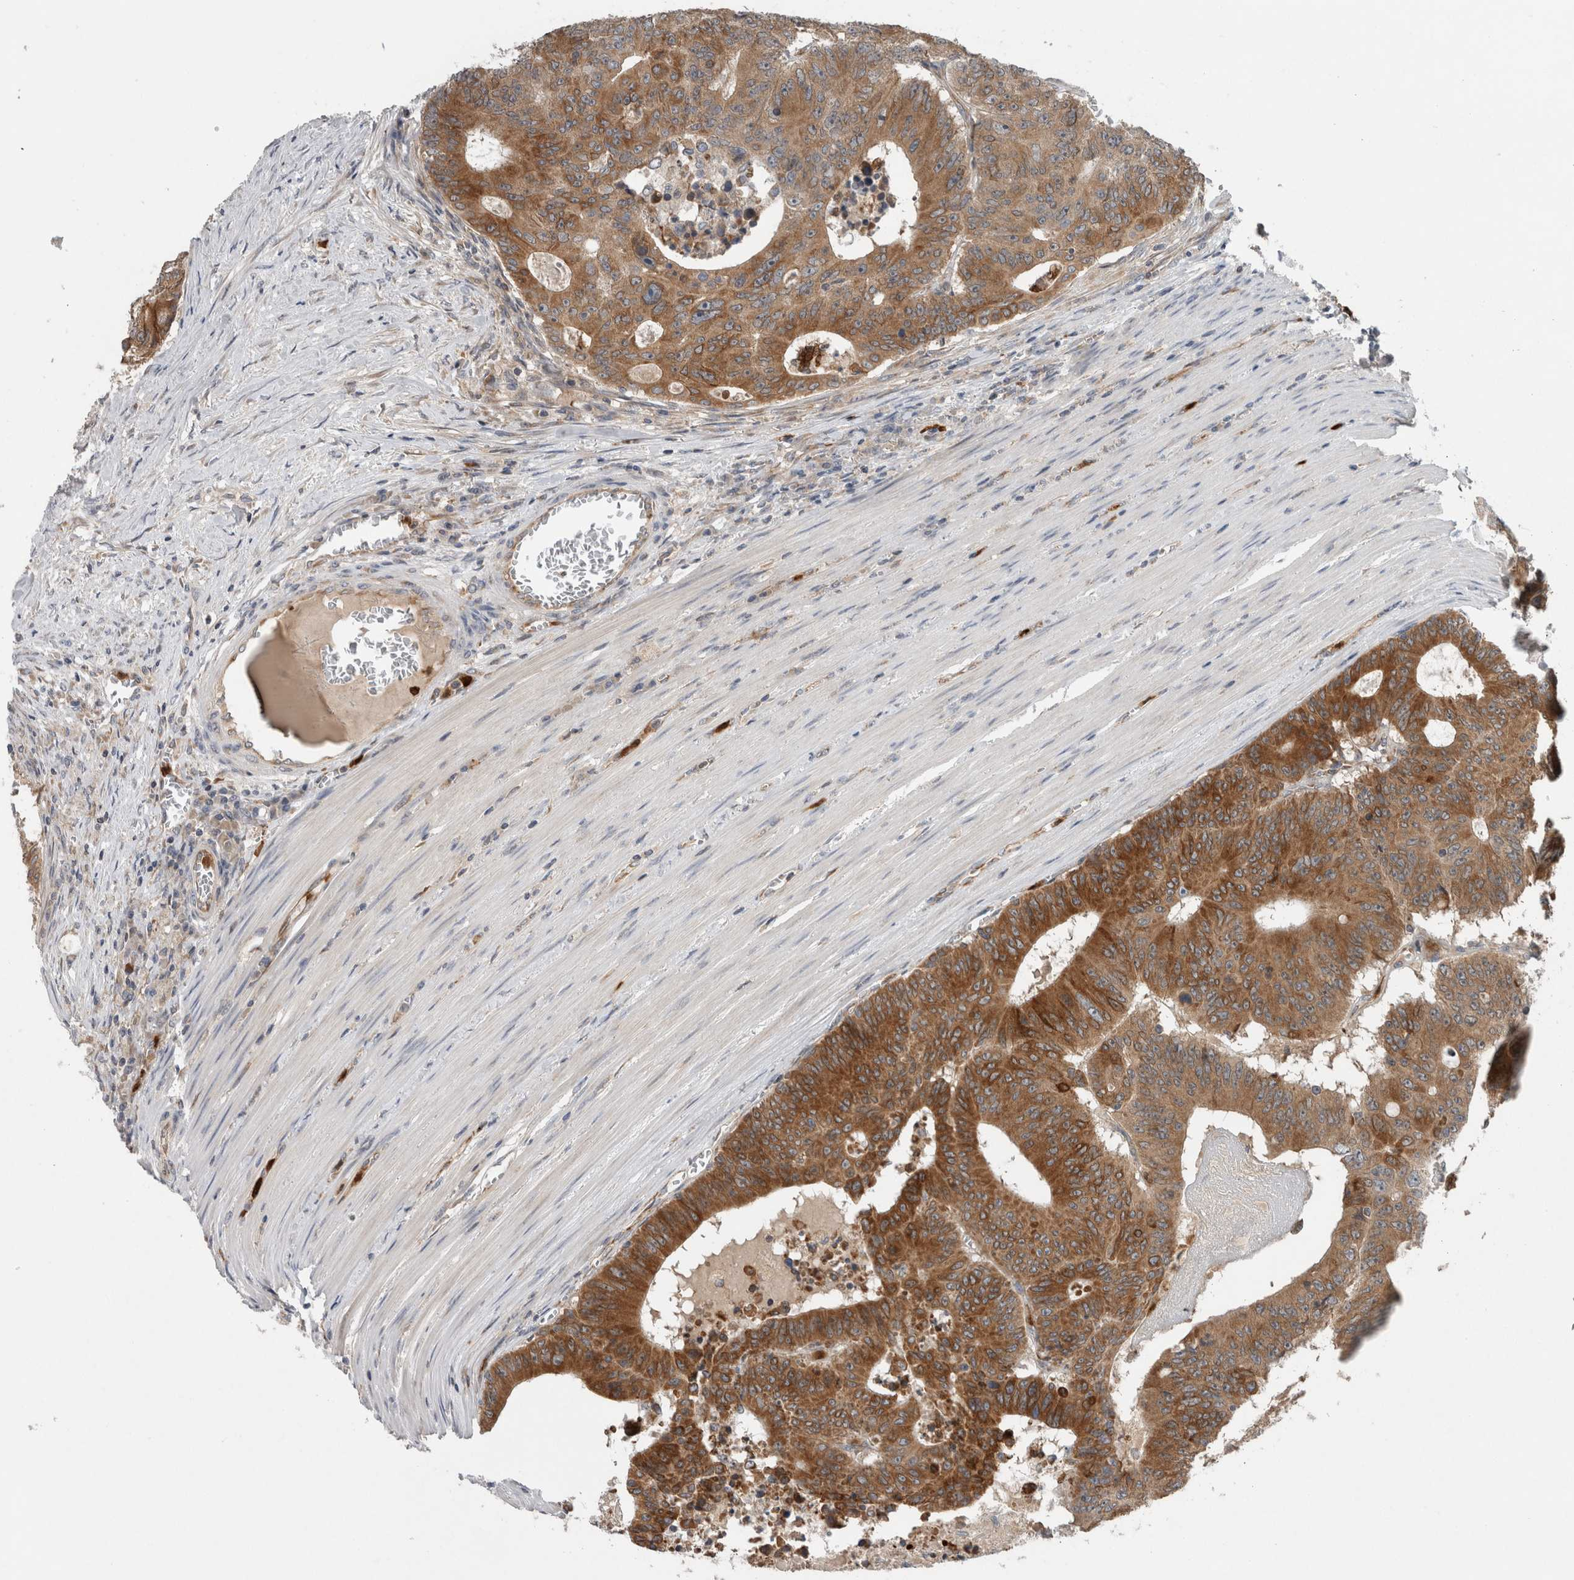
{"staining": {"intensity": "strong", "quantity": ">75%", "location": "cytoplasmic/membranous"}, "tissue": "colorectal cancer", "cell_type": "Tumor cells", "image_type": "cancer", "snomed": [{"axis": "morphology", "description": "Adenocarcinoma, NOS"}, {"axis": "topography", "description": "Colon"}], "caption": "Immunohistochemistry image of human colorectal cancer (adenocarcinoma) stained for a protein (brown), which exhibits high levels of strong cytoplasmic/membranous staining in about >75% of tumor cells.", "gene": "PDCD2", "patient": {"sex": "male", "age": 87}}